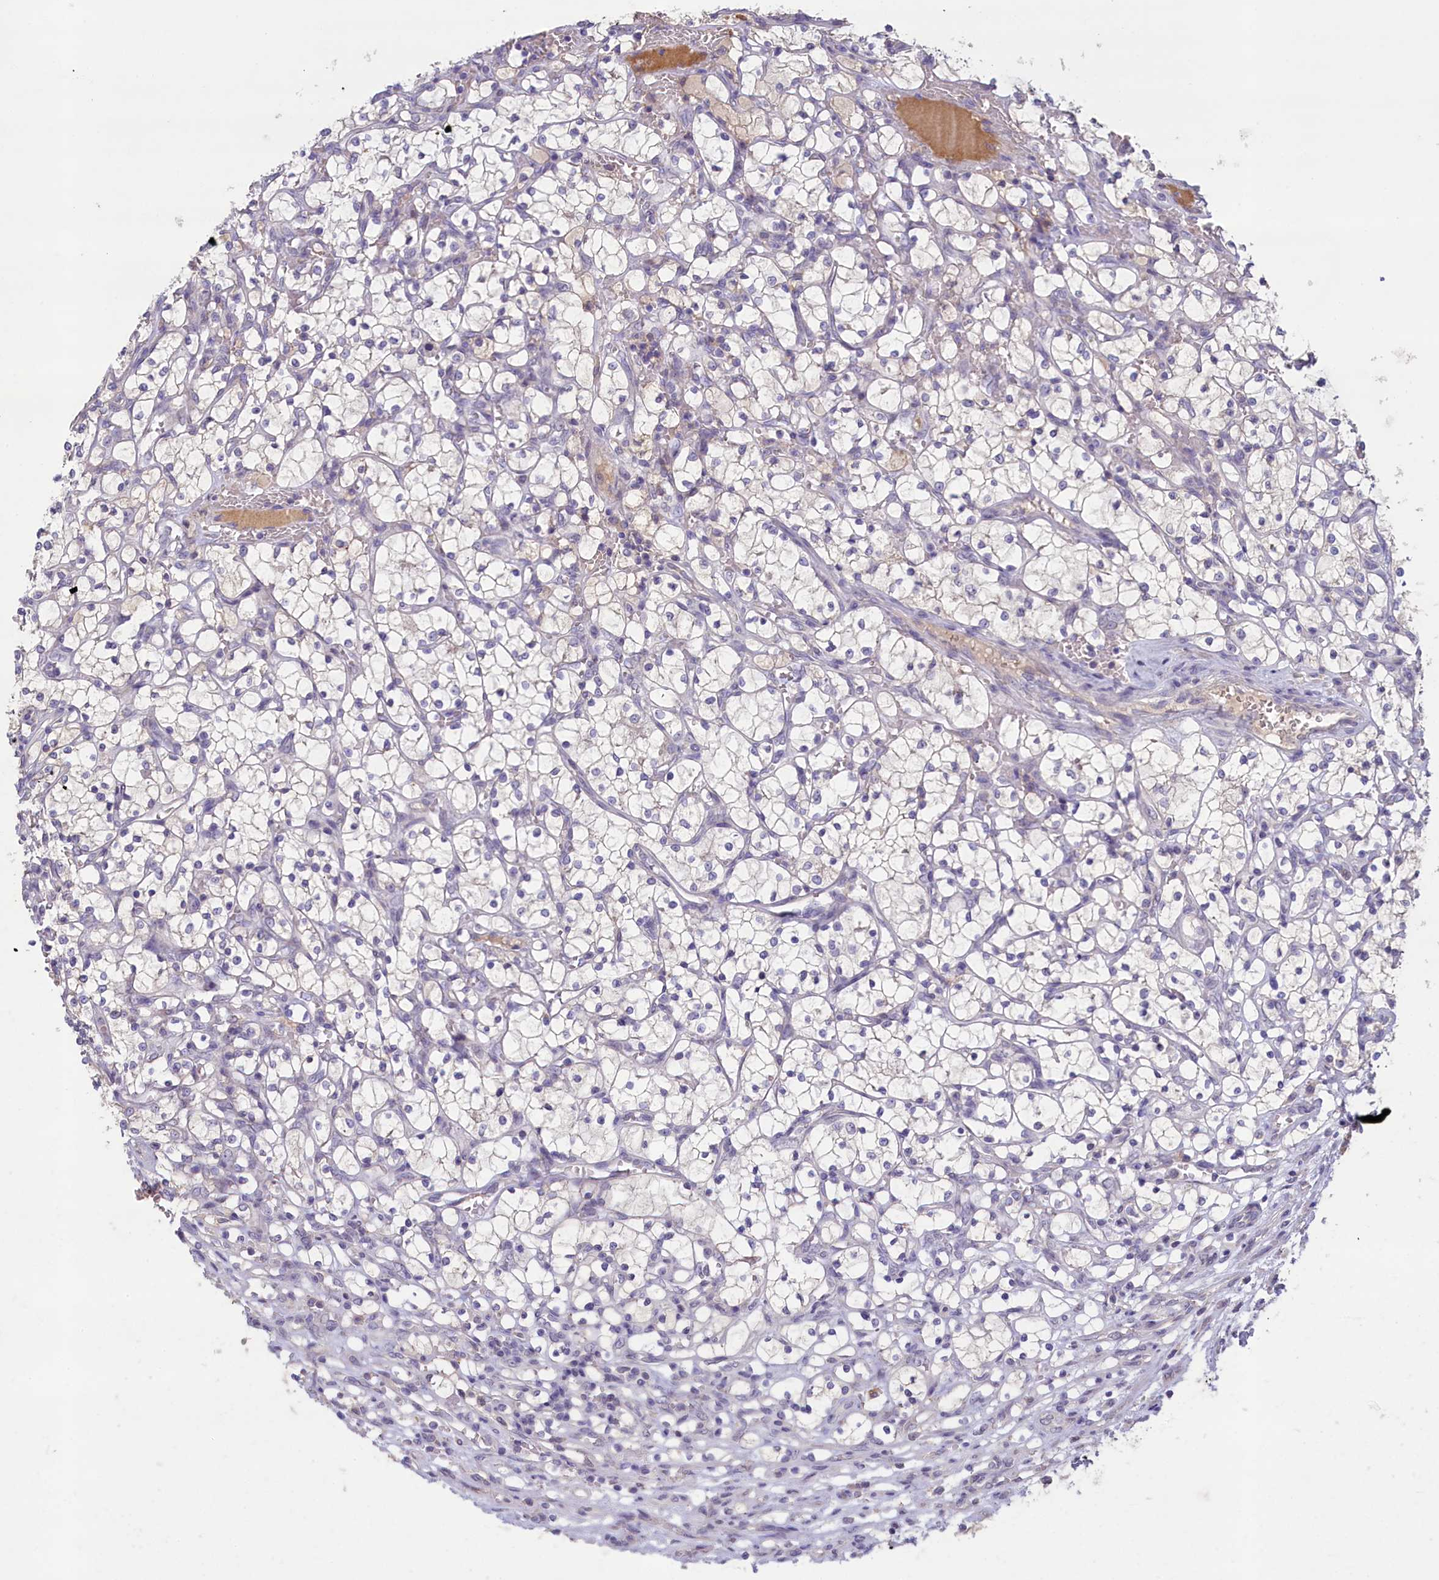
{"staining": {"intensity": "negative", "quantity": "none", "location": "none"}, "tissue": "renal cancer", "cell_type": "Tumor cells", "image_type": "cancer", "snomed": [{"axis": "morphology", "description": "Adenocarcinoma, NOS"}, {"axis": "topography", "description": "Kidney"}], "caption": "Human adenocarcinoma (renal) stained for a protein using IHC exhibits no positivity in tumor cells.", "gene": "ATF7IP2", "patient": {"sex": "female", "age": 69}}